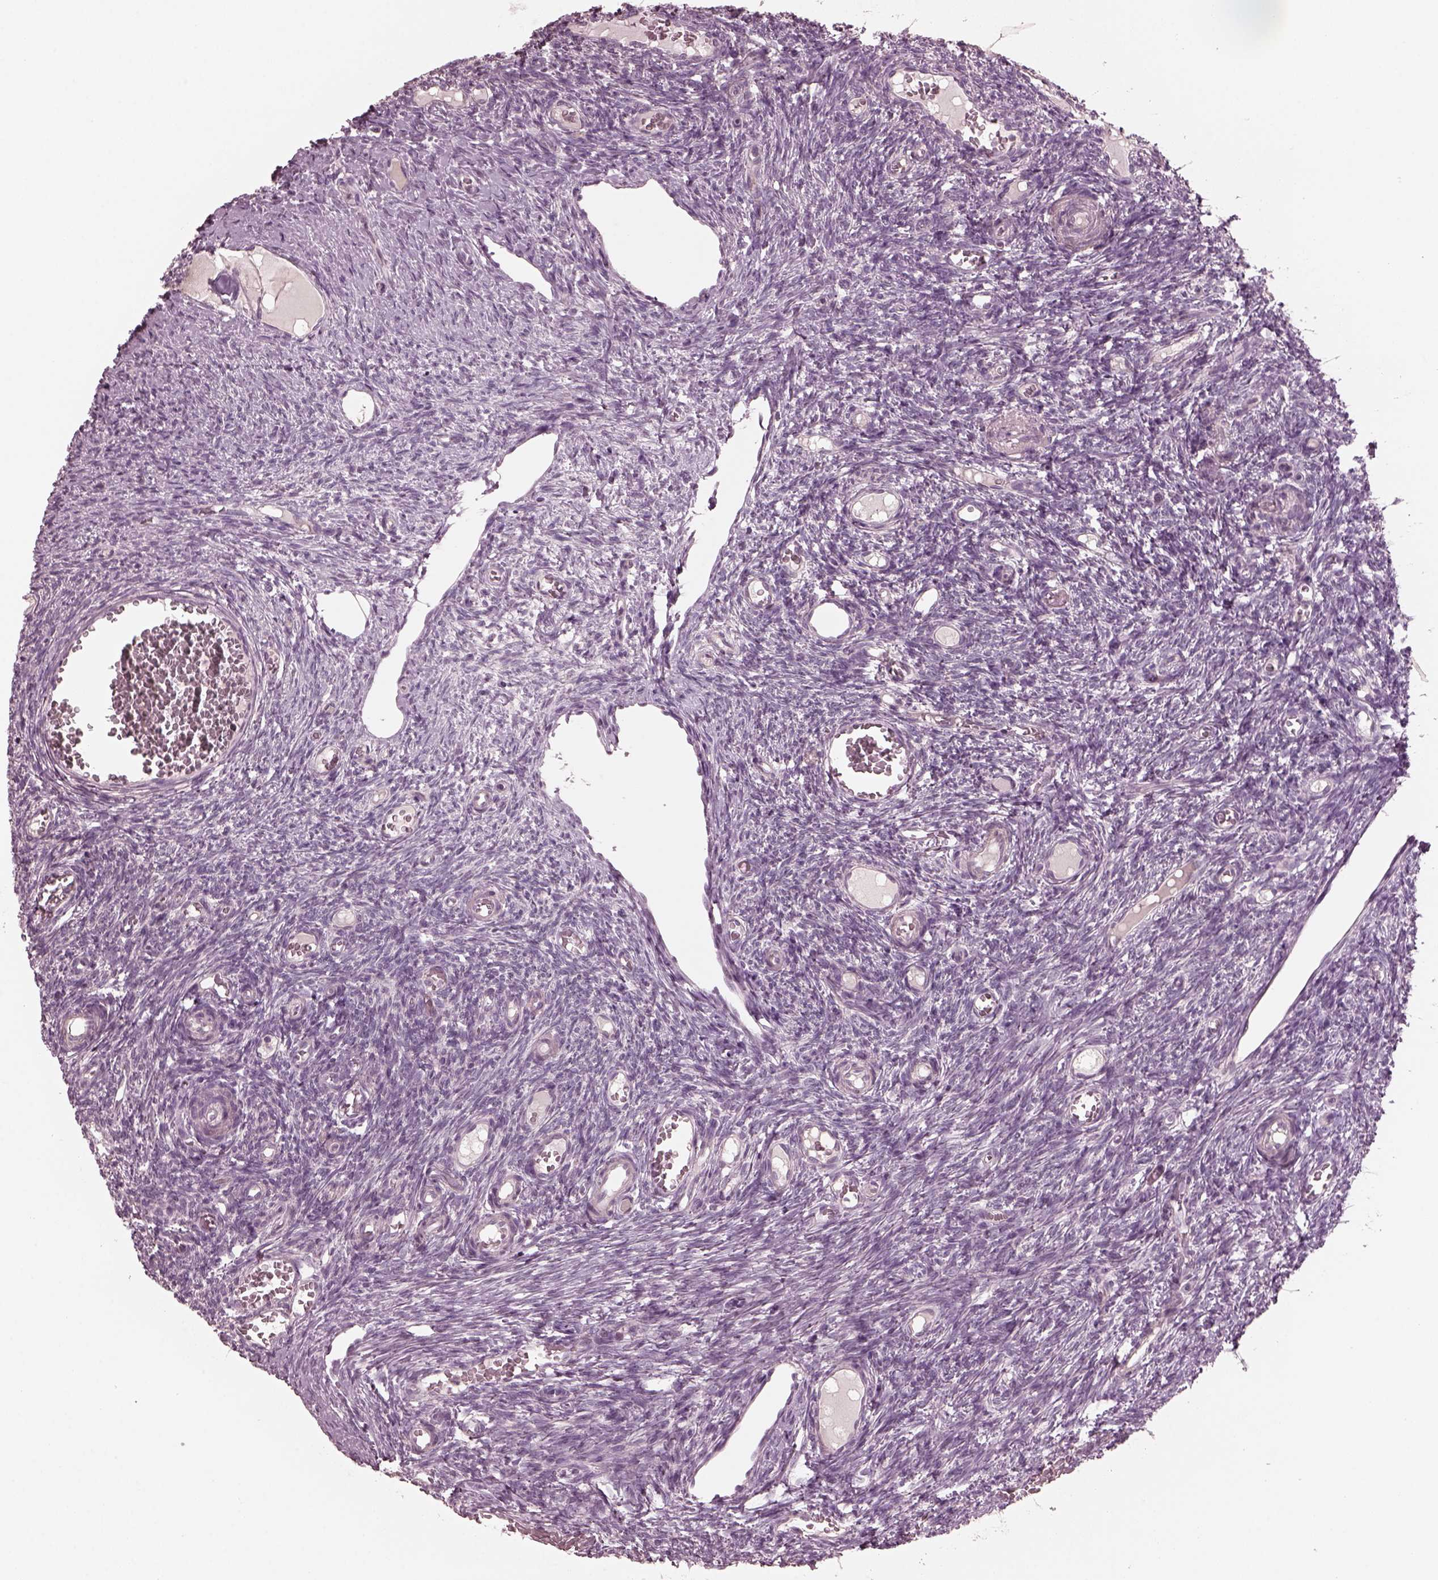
{"staining": {"intensity": "weak", "quantity": "<25%", "location": "cytoplasmic/membranous"}, "tissue": "ovary", "cell_type": "Follicle cells", "image_type": "normal", "snomed": [{"axis": "morphology", "description": "Normal tissue, NOS"}, {"axis": "topography", "description": "Ovary"}], "caption": "This is an IHC histopathology image of normal human ovary. There is no positivity in follicle cells.", "gene": "RGS7", "patient": {"sex": "female", "age": 39}}